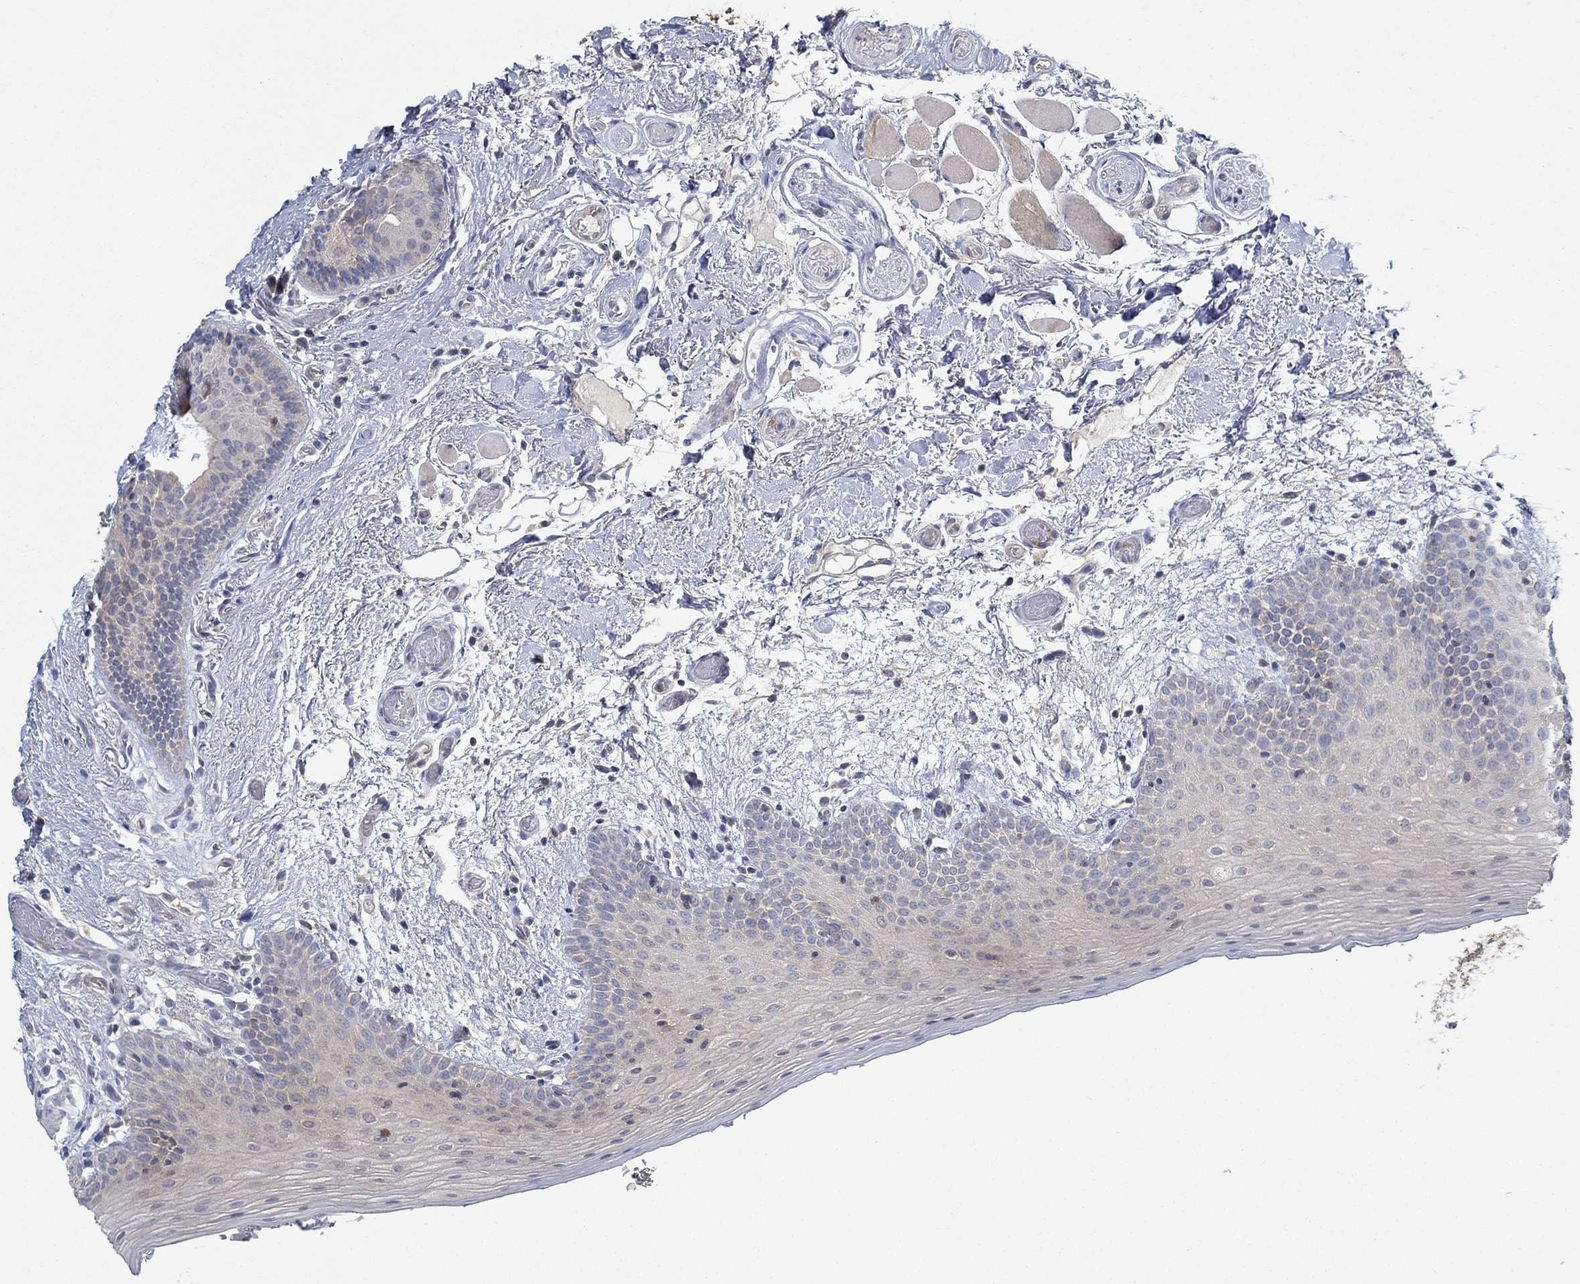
{"staining": {"intensity": "negative", "quantity": "none", "location": "none"}, "tissue": "oral mucosa", "cell_type": "Squamous epithelial cells", "image_type": "normal", "snomed": [{"axis": "morphology", "description": "Normal tissue, NOS"}, {"axis": "topography", "description": "Oral tissue"}, {"axis": "topography", "description": "Tounge, NOS"}], "caption": "Photomicrograph shows no significant protein positivity in squamous epithelial cells of unremarkable oral mucosa. Nuclei are stained in blue.", "gene": "MTHFR", "patient": {"sex": "female", "age": 86}}